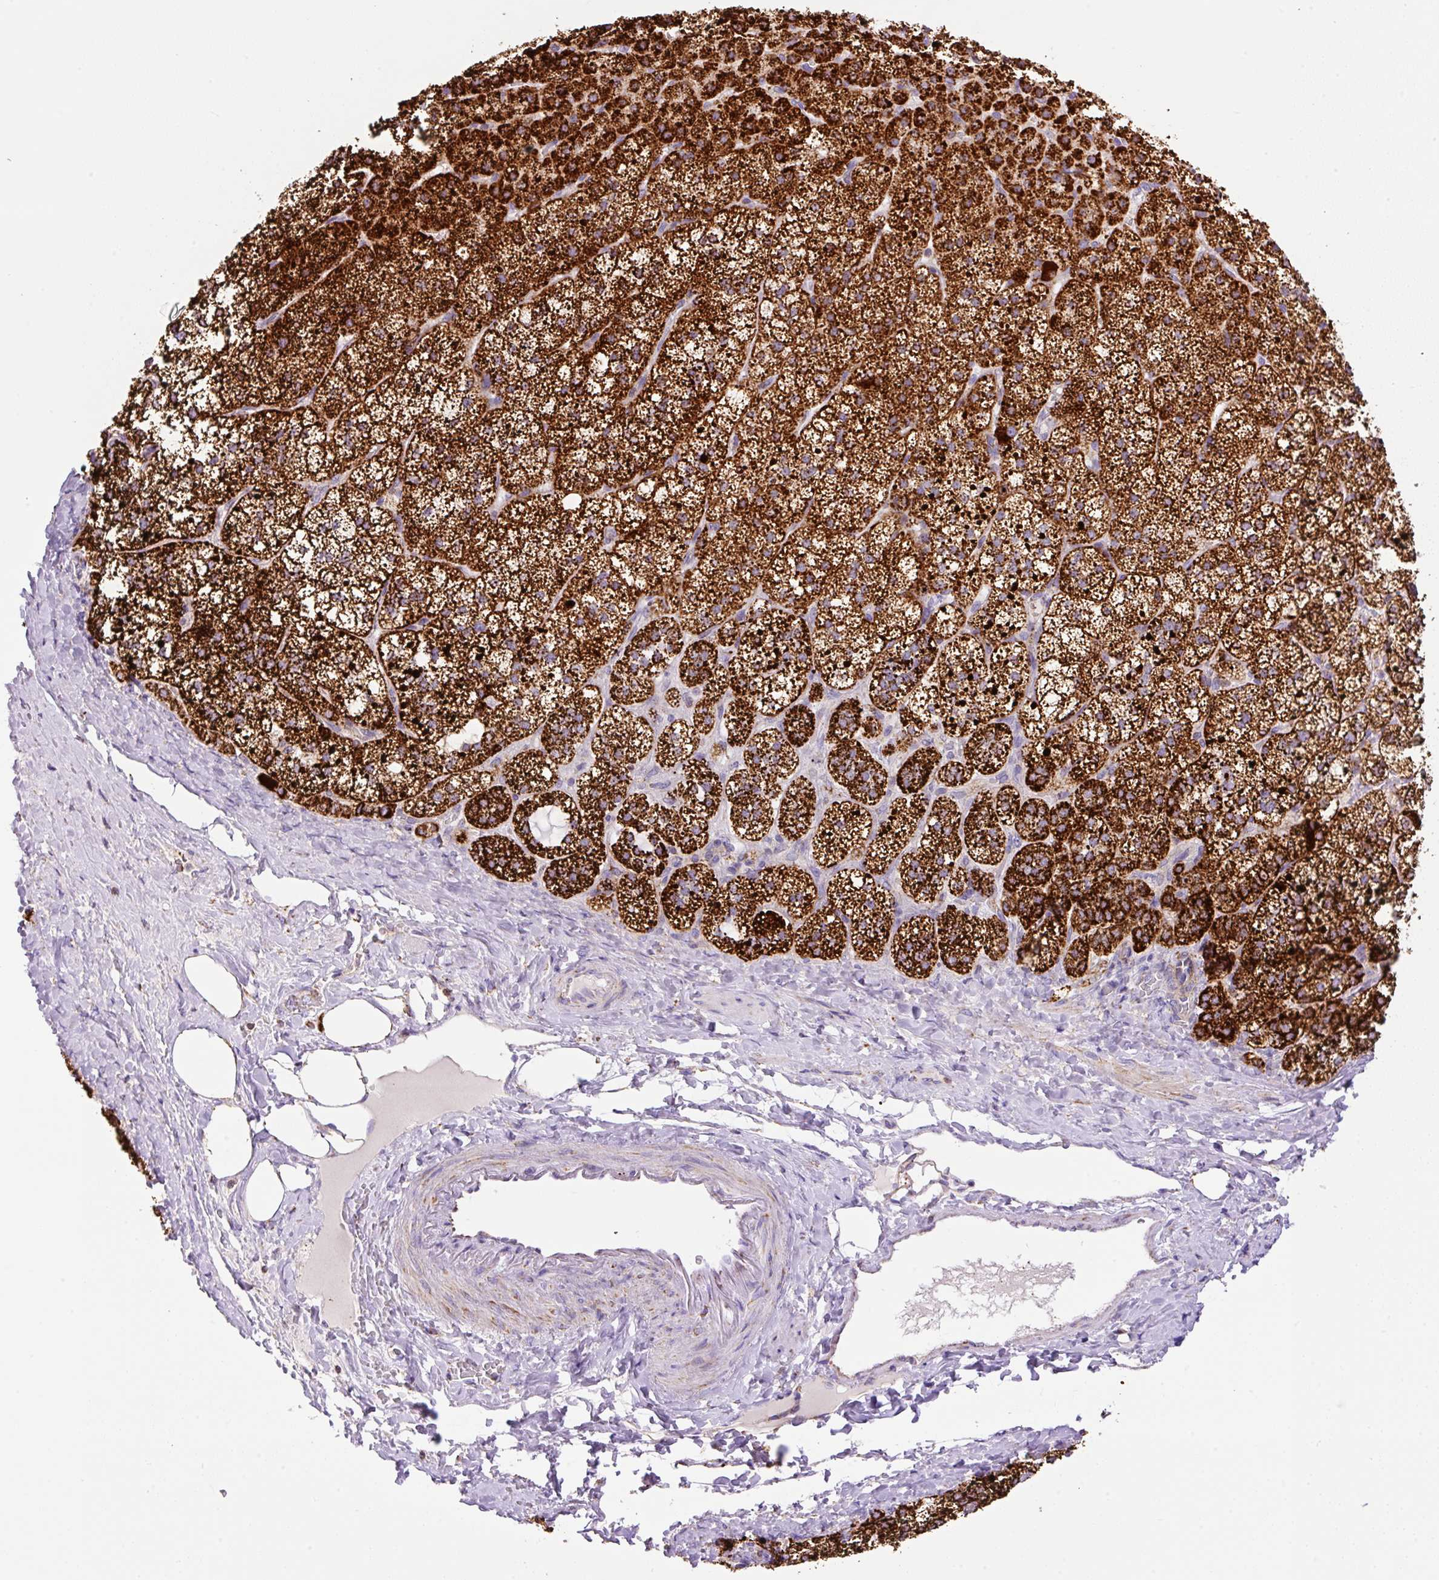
{"staining": {"intensity": "strong", "quantity": ">75%", "location": "cytoplasmic/membranous"}, "tissue": "adrenal gland", "cell_type": "Glandular cells", "image_type": "normal", "snomed": [{"axis": "morphology", "description": "Normal tissue, NOS"}, {"axis": "topography", "description": "Adrenal gland"}], "caption": "A brown stain highlights strong cytoplasmic/membranous positivity of a protein in glandular cells of unremarkable human adrenal gland. (DAB (3,3'-diaminobenzidine) IHC with brightfield microscopy, high magnification).", "gene": "NF1", "patient": {"sex": "male", "age": 53}}